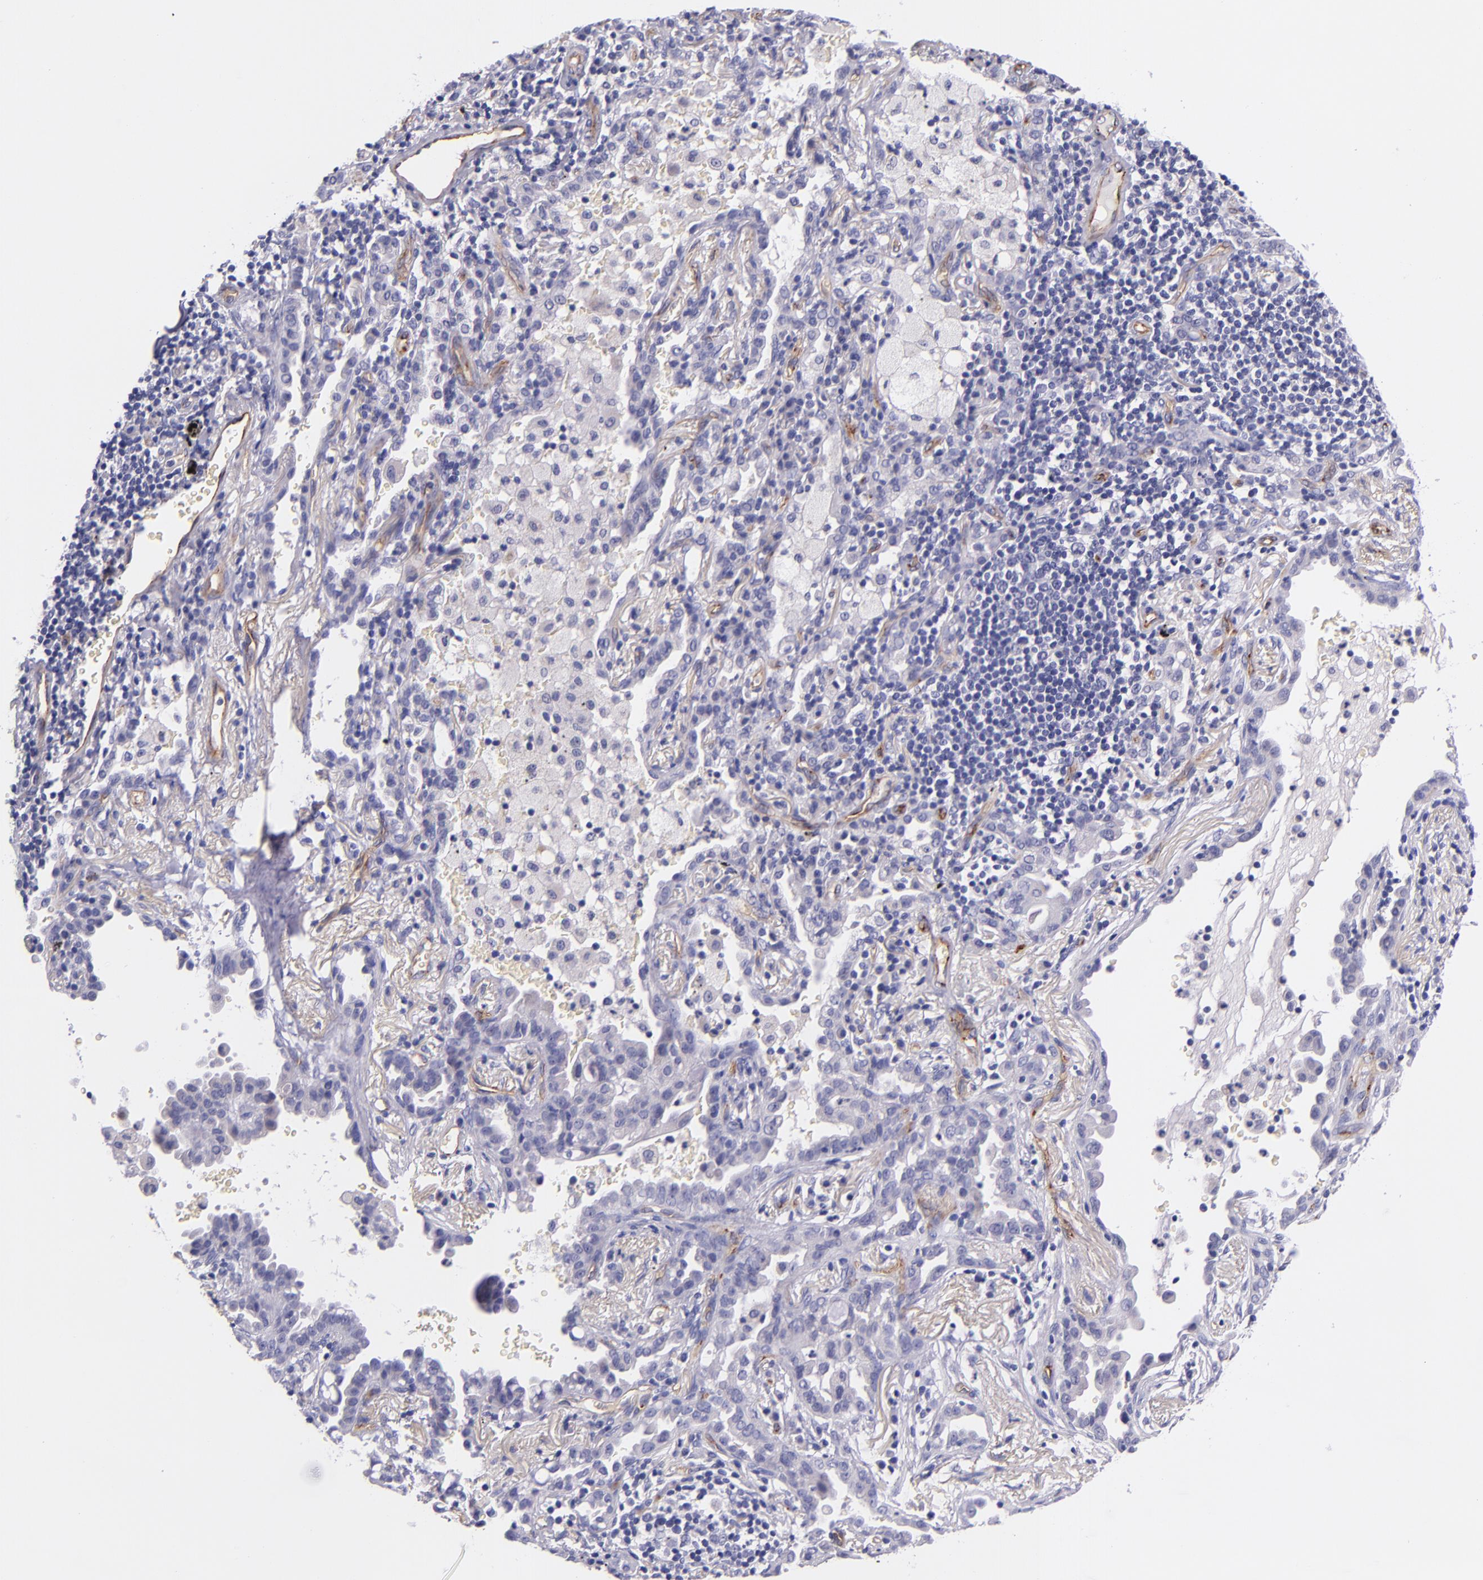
{"staining": {"intensity": "negative", "quantity": "none", "location": "none"}, "tissue": "lung cancer", "cell_type": "Tumor cells", "image_type": "cancer", "snomed": [{"axis": "morphology", "description": "Adenocarcinoma, NOS"}, {"axis": "topography", "description": "Lung"}], "caption": "Immunohistochemistry of human lung adenocarcinoma displays no expression in tumor cells.", "gene": "NOS3", "patient": {"sex": "female", "age": 50}}